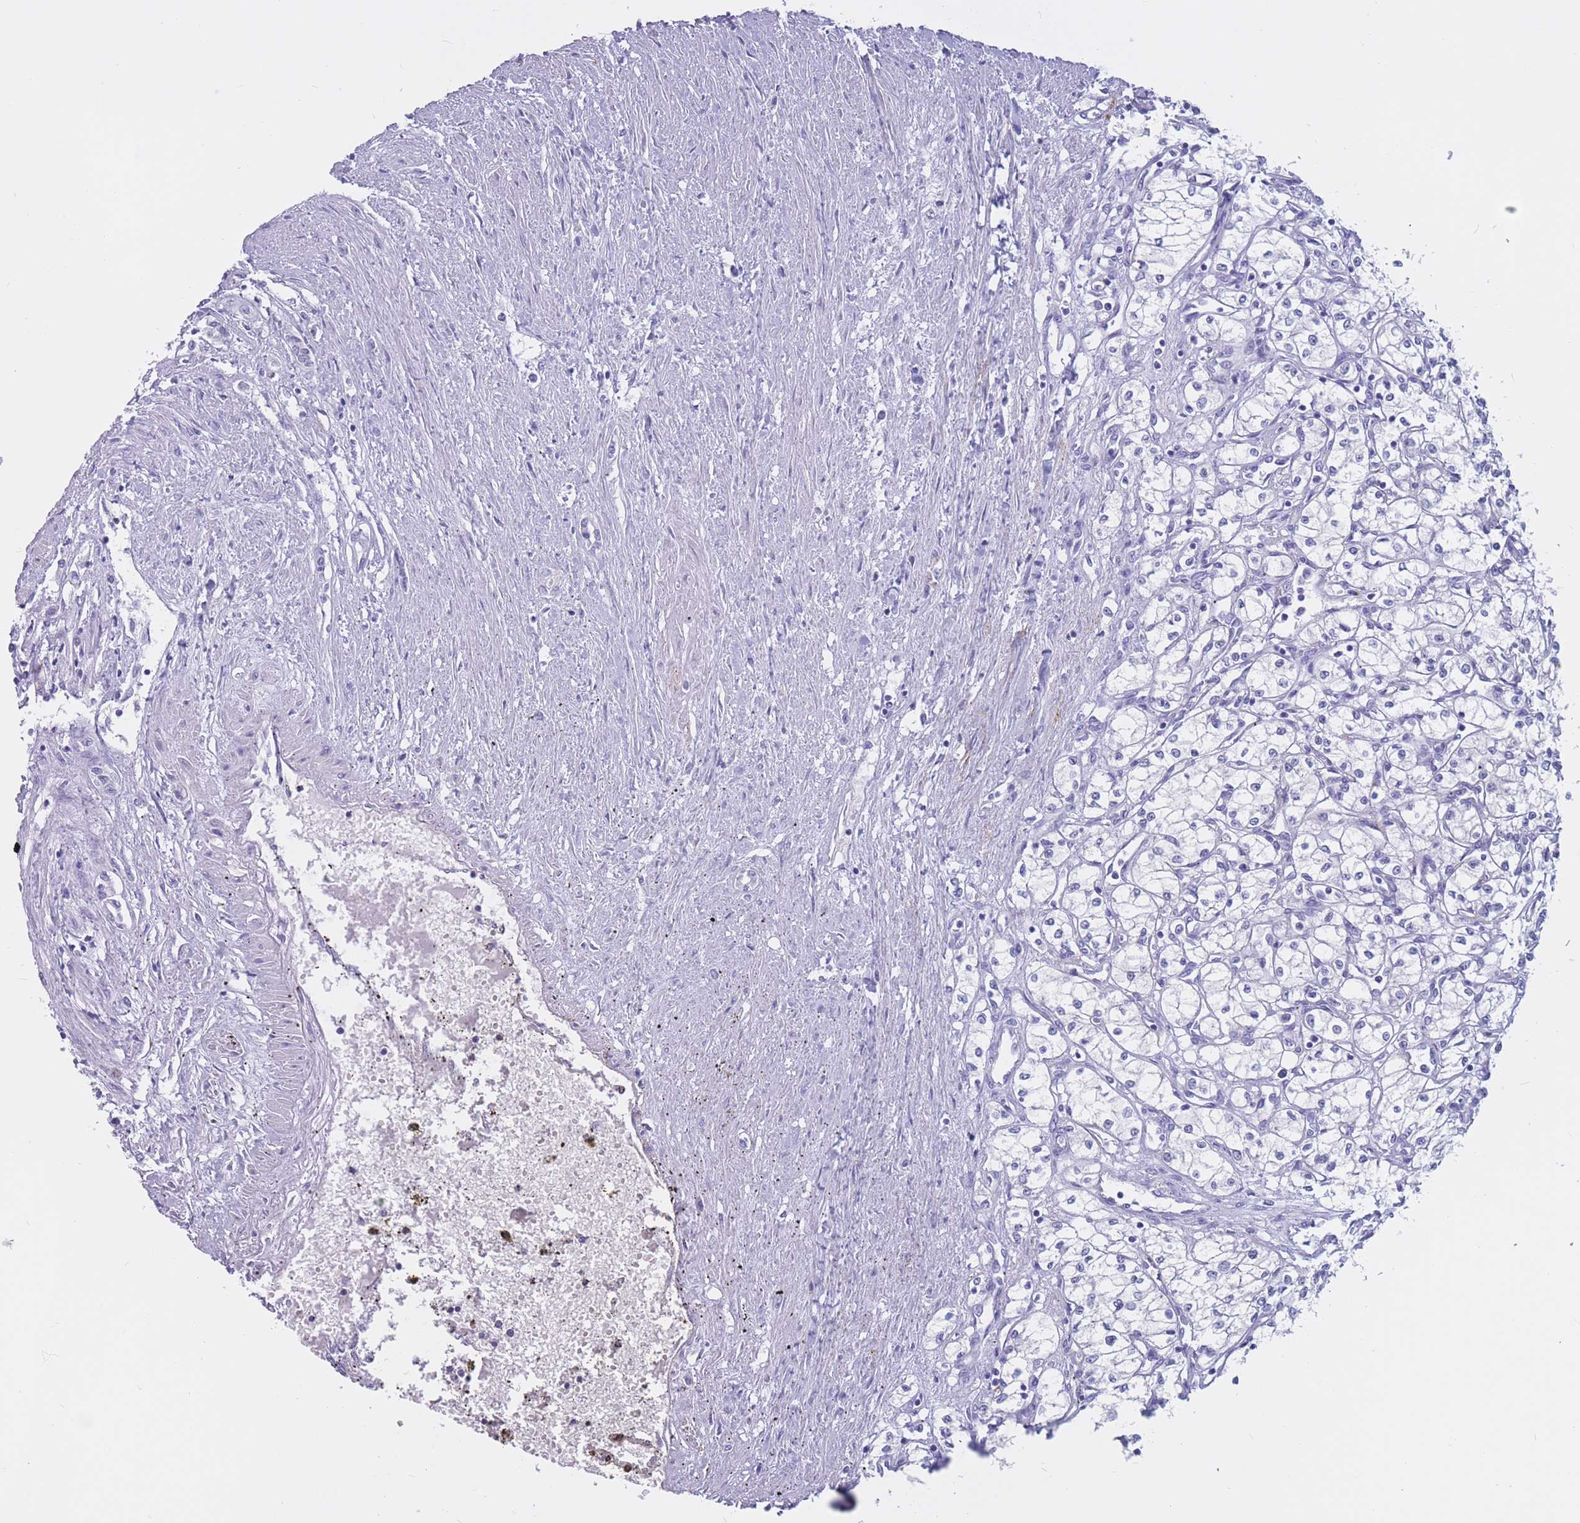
{"staining": {"intensity": "negative", "quantity": "none", "location": "none"}, "tissue": "renal cancer", "cell_type": "Tumor cells", "image_type": "cancer", "snomed": [{"axis": "morphology", "description": "Adenocarcinoma, NOS"}, {"axis": "topography", "description": "Kidney"}], "caption": "This is an immunohistochemistry (IHC) photomicrograph of human renal adenocarcinoma. There is no staining in tumor cells.", "gene": "BOP1", "patient": {"sex": "male", "age": 59}}